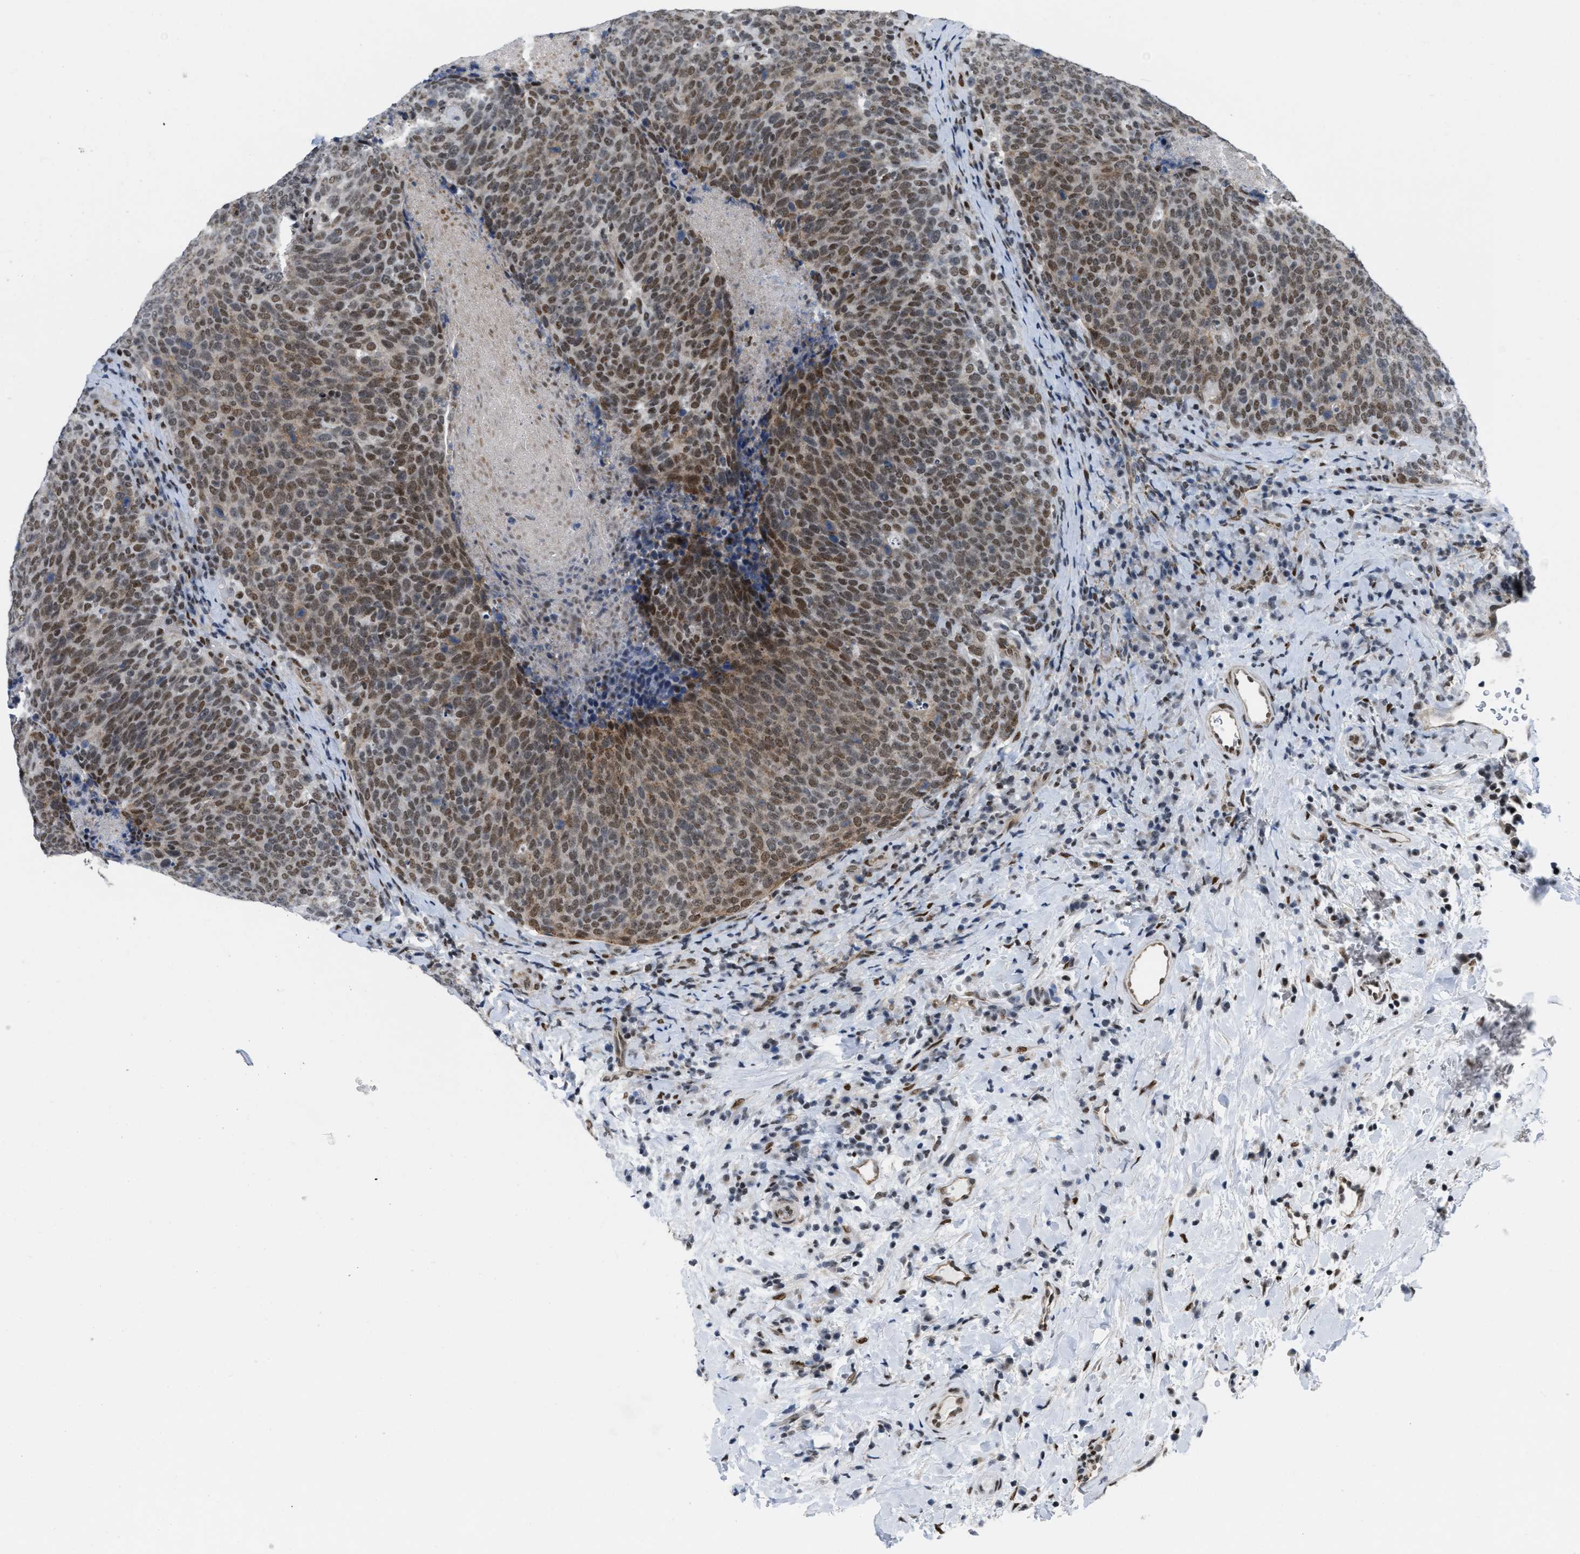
{"staining": {"intensity": "moderate", "quantity": ">75%", "location": "nuclear"}, "tissue": "head and neck cancer", "cell_type": "Tumor cells", "image_type": "cancer", "snomed": [{"axis": "morphology", "description": "Squamous cell carcinoma, NOS"}, {"axis": "morphology", "description": "Squamous cell carcinoma, metastatic, NOS"}, {"axis": "topography", "description": "Lymph node"}, {"axis": "topography", "description": "Head-Neck"}], "caption": "Approximately >75% of tumor cells in head and neck cancer exhibit moderate nuclear protein staining as visualized by brown immunohistochemical staining.", "gene": "MIER1", "patient": {"sex": "male", "age": 62}}